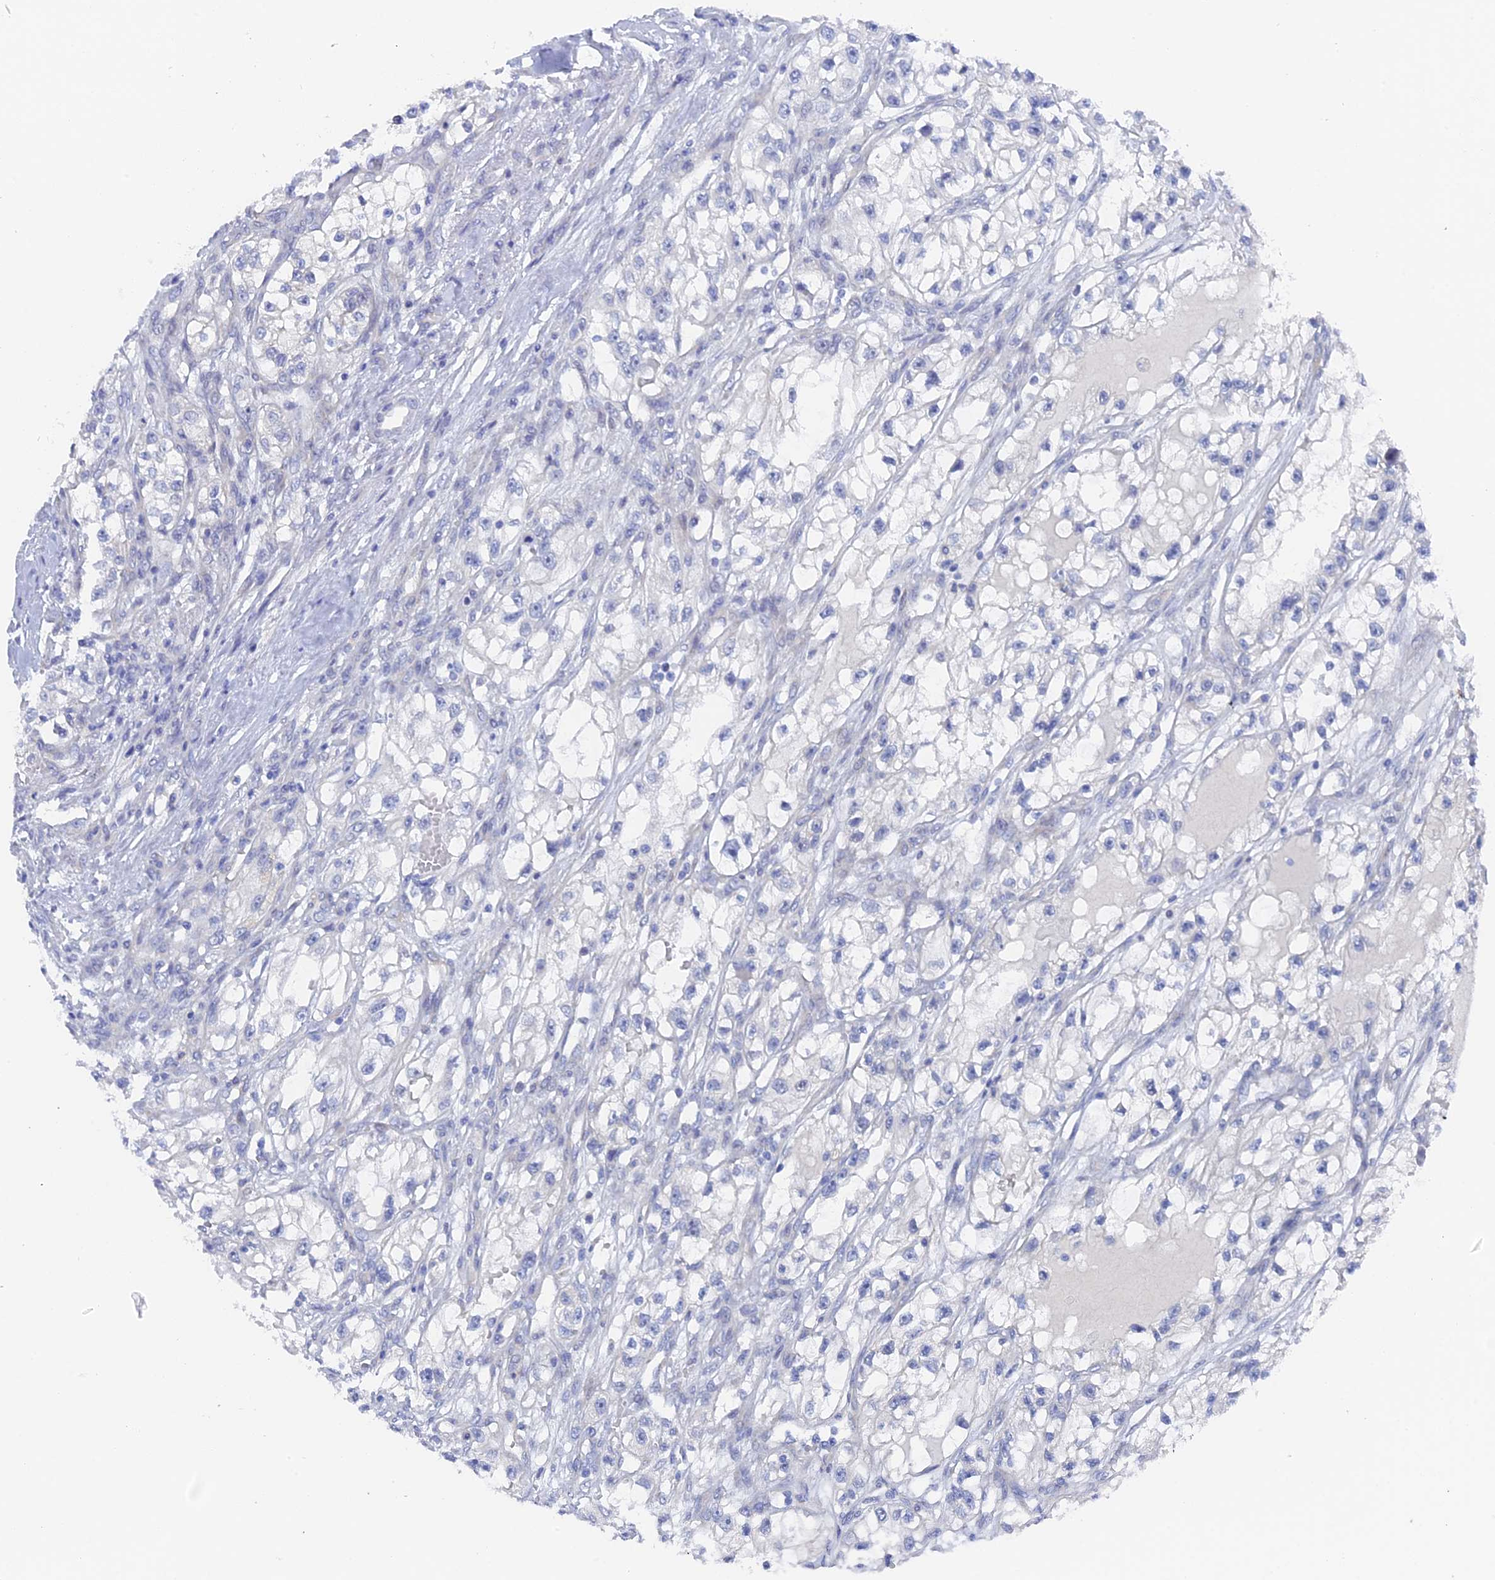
{"staining": {"intensity": "negative", "quantity": "none", "location": "none"}, "tissue": "renal cancer", "cell_type": "Tumor cells", "image_type": "cancer", "snomed": [{"axis": "morphology", "description": "Adenocarcinoma, NOS"}, {"axis": "topography", "description": "Kidney"}], "caption": "High power microscopy micrograph of an immunohistochemistry (IHC) histopathology image of renal adenocarcinoma, revealing no significant positivity in tumor cells.", "gene": "DACT3", "patient": {"sex": "female", "age": 57}}